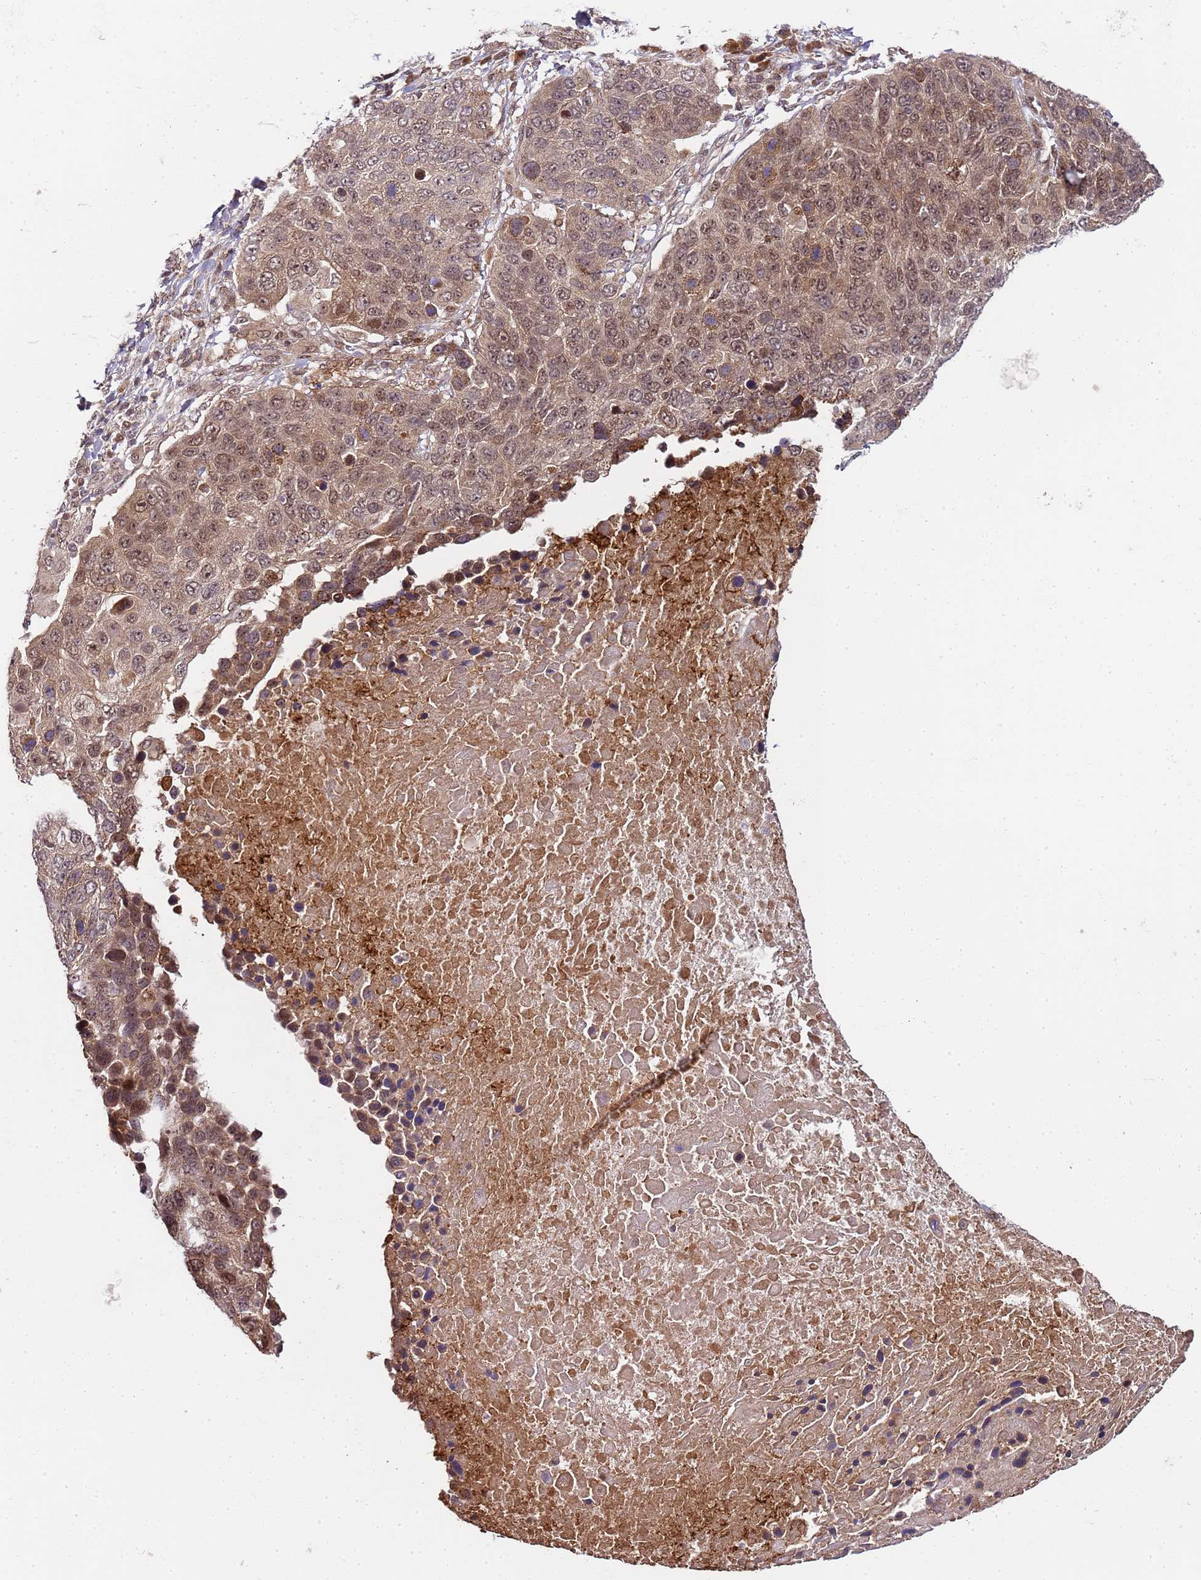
{"staining": {"intensity": "moderate", "quantity": ">75%", "location": "nuclear"}, "tissue": "lung cancer", "cell_type": "Tumor cells", "image_type": "cancer", "snomed": [{"axis": "morphology", "description": "Normal tissue, NOS"}, {"axis": "morphology", "description": "Squamous cell carcinoma, NOS"}, {"axis": "topography", "description": "Lymph node"}, {"axis": "topography", "description": "Lung"}], "caption": "A histopathology image of human squamous cell carcinoma (lung) stained for a protein demonstrates moderate nuclear brown staining in tumor cells. Using DAB (brown) and hematoxylin (blue) stains, captured at high magnification using brightfield microscopy.", "gene": "EDC3", "patient": {"sex": "male", "age": 66}}